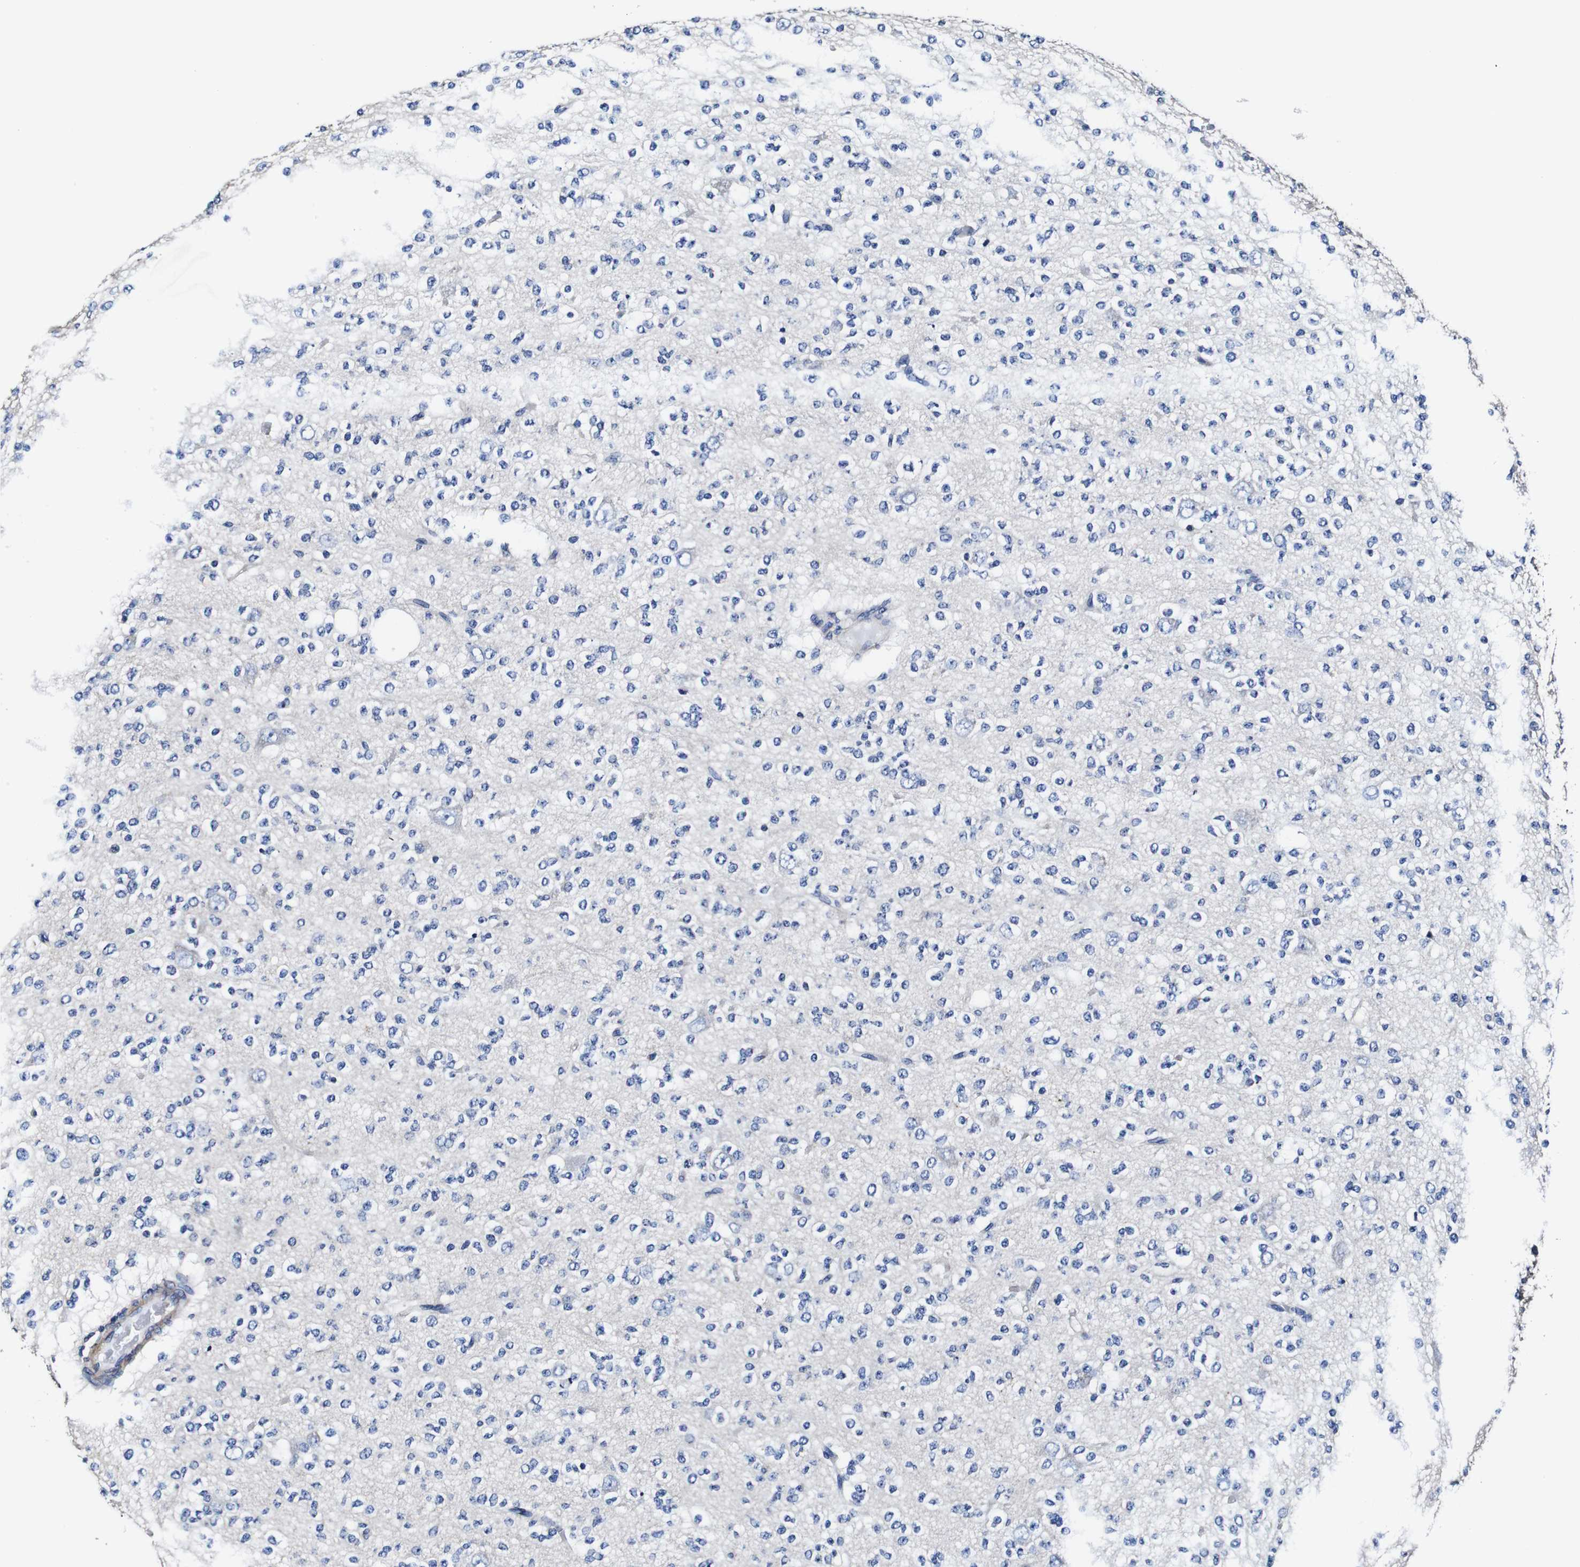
{"staining": {"intensity": "negative", "quantity": "none", "location": "none"}, "tissue": "glioma", "cell_type": "Tumor cells", "image_type": "cancer", "snomed": [{"axis": "morphology", "description": "Glioma, malignant, Low grade"}, {"axis": "topography", "description": "Brain"}], "caption": "Immunohistochemical staining of human glioma demonstrates no significant staining in tumor cells.", "gene": "PDCD6IP", "patient": {"sex": "male", "age": 38}}